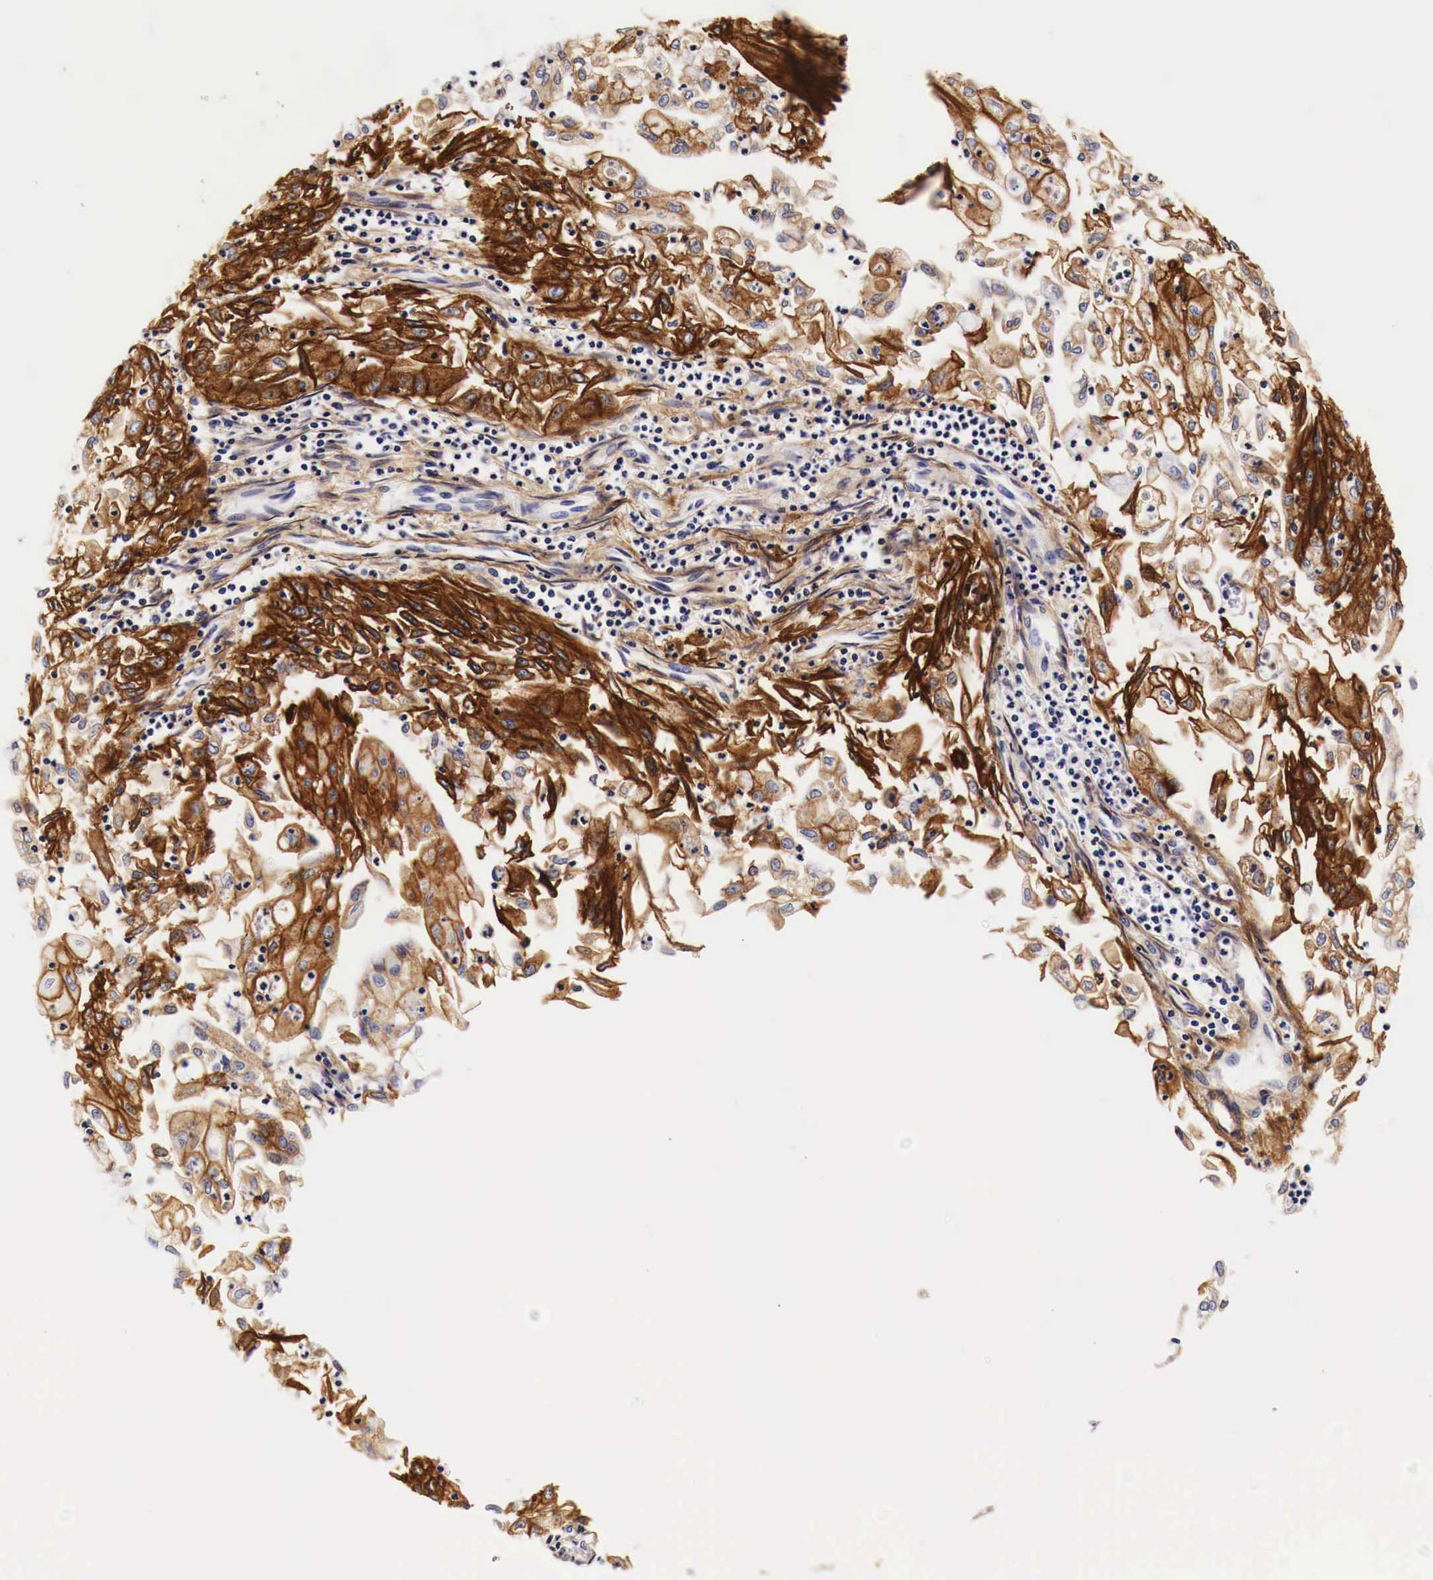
{"staining": {"intensity": "strong", "quantity": ">75%", "location": "cytoplasmic/membranous"}, "tissue": "endometrial cancer", "cell_type": "Tumor cells", "image_type": "cancer", "snomed": [{"axis": "morphology", "description": "Adenocarcinoma, NOS"}, {"axis": "topography", "description": "Endometrium"}], "caption": "Endometrial adenocarcinoma stained for a protein (brown) shows strong cytoplasmic/membranous positive positivity in approximately >75% of tumor cells.", "gene": "EGFR", "patient": {"sex": "female", "age": 75}}